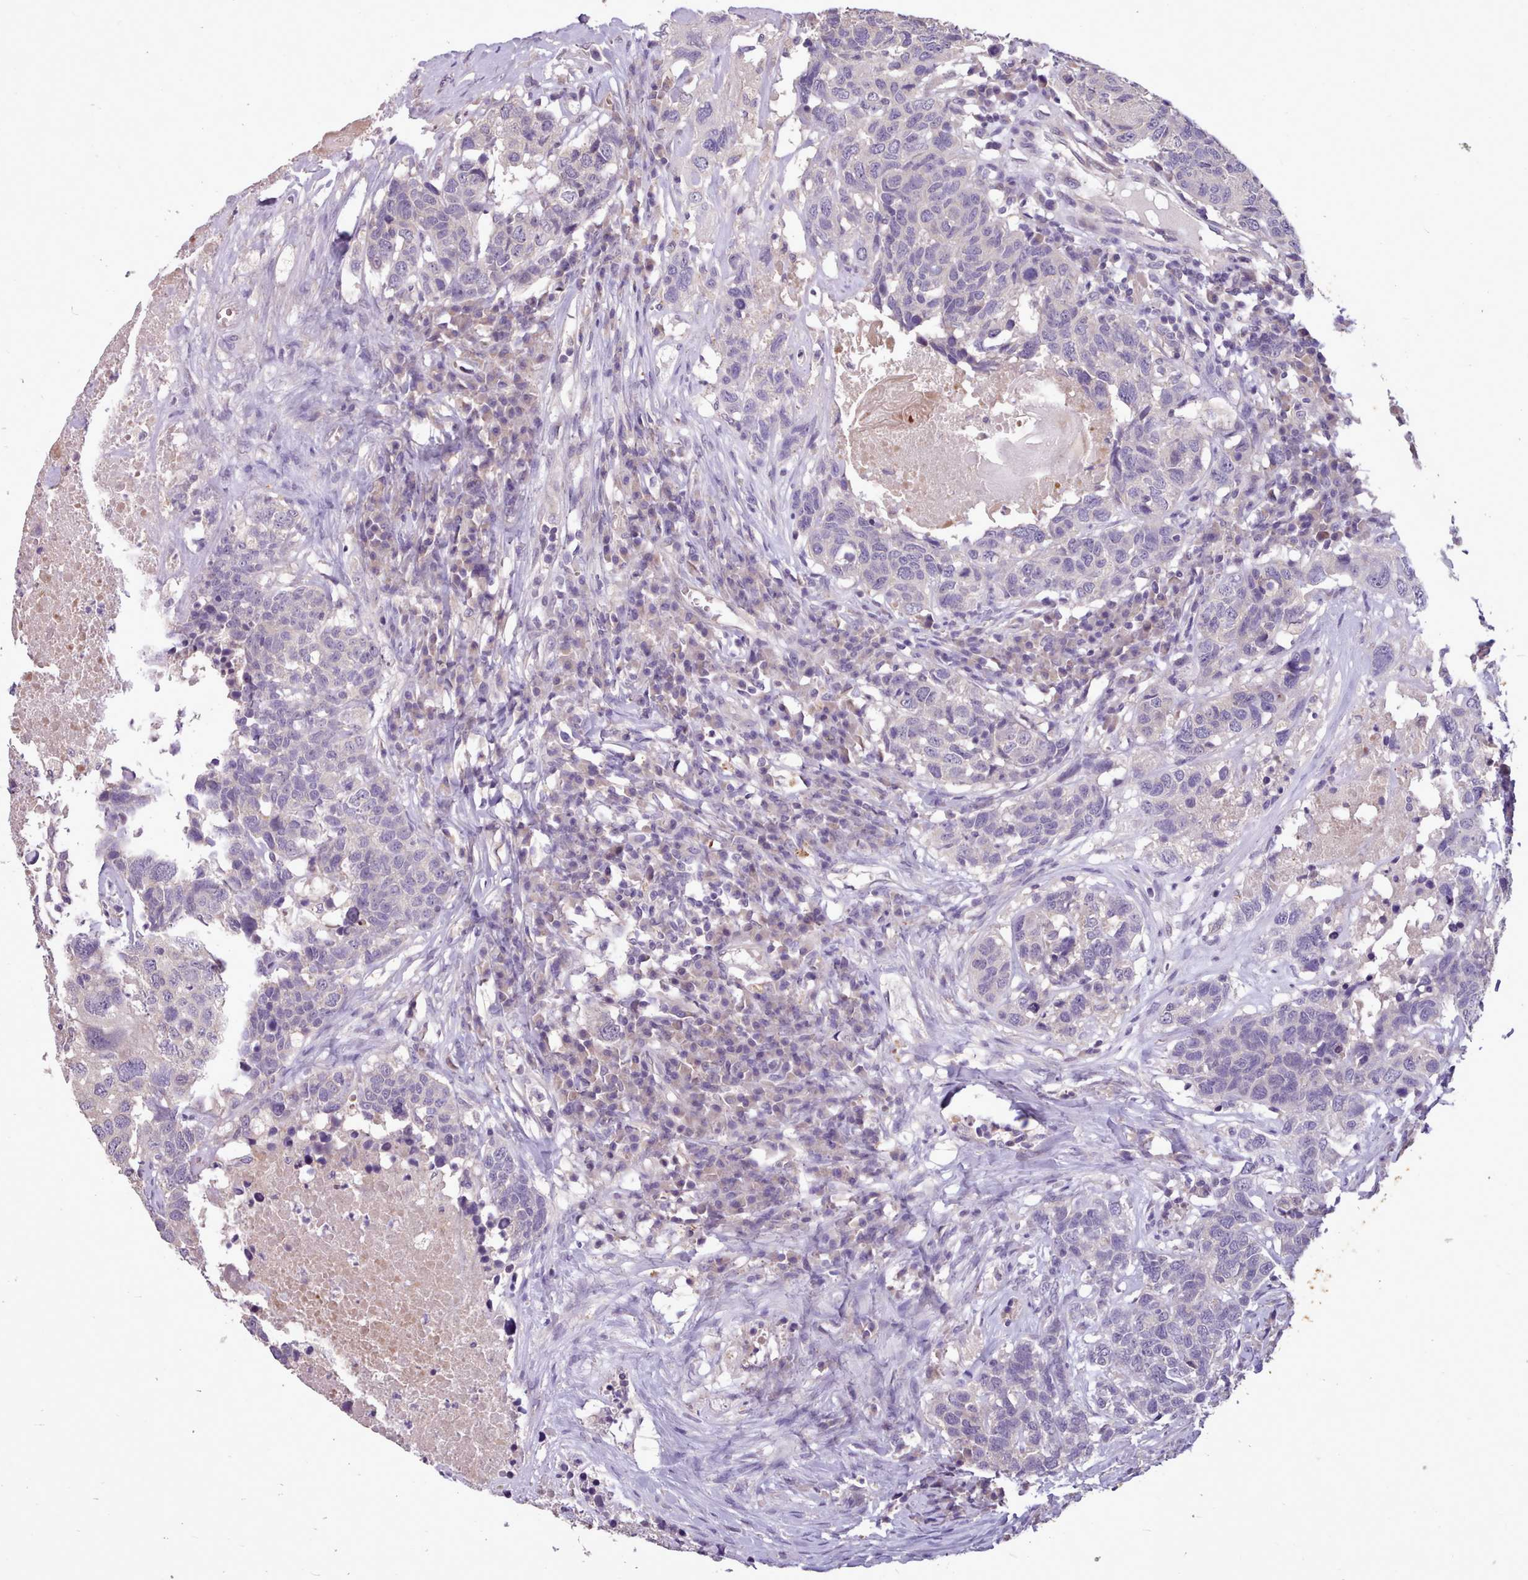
{"staining": {"intensity": "negative", "quantity": "none", "location": "none"}, "tissue": "head and neck cancer", "cell_type": "Tumor cells", "image_type": "cancer", "snomed": [{"axis": "morphology", "description": "Squamous cell carcinoma, NOS"}, {"axis": "topography", "description": "Head-Neck"}], "caption": "This is an immunohistochemistry (IHC) photomicrograph of human head and neck squamous cell carcinoma. There is no expression in tumor cells.", "gene": "ZNF607", "patient": {"sex": "male", "age": 66}}